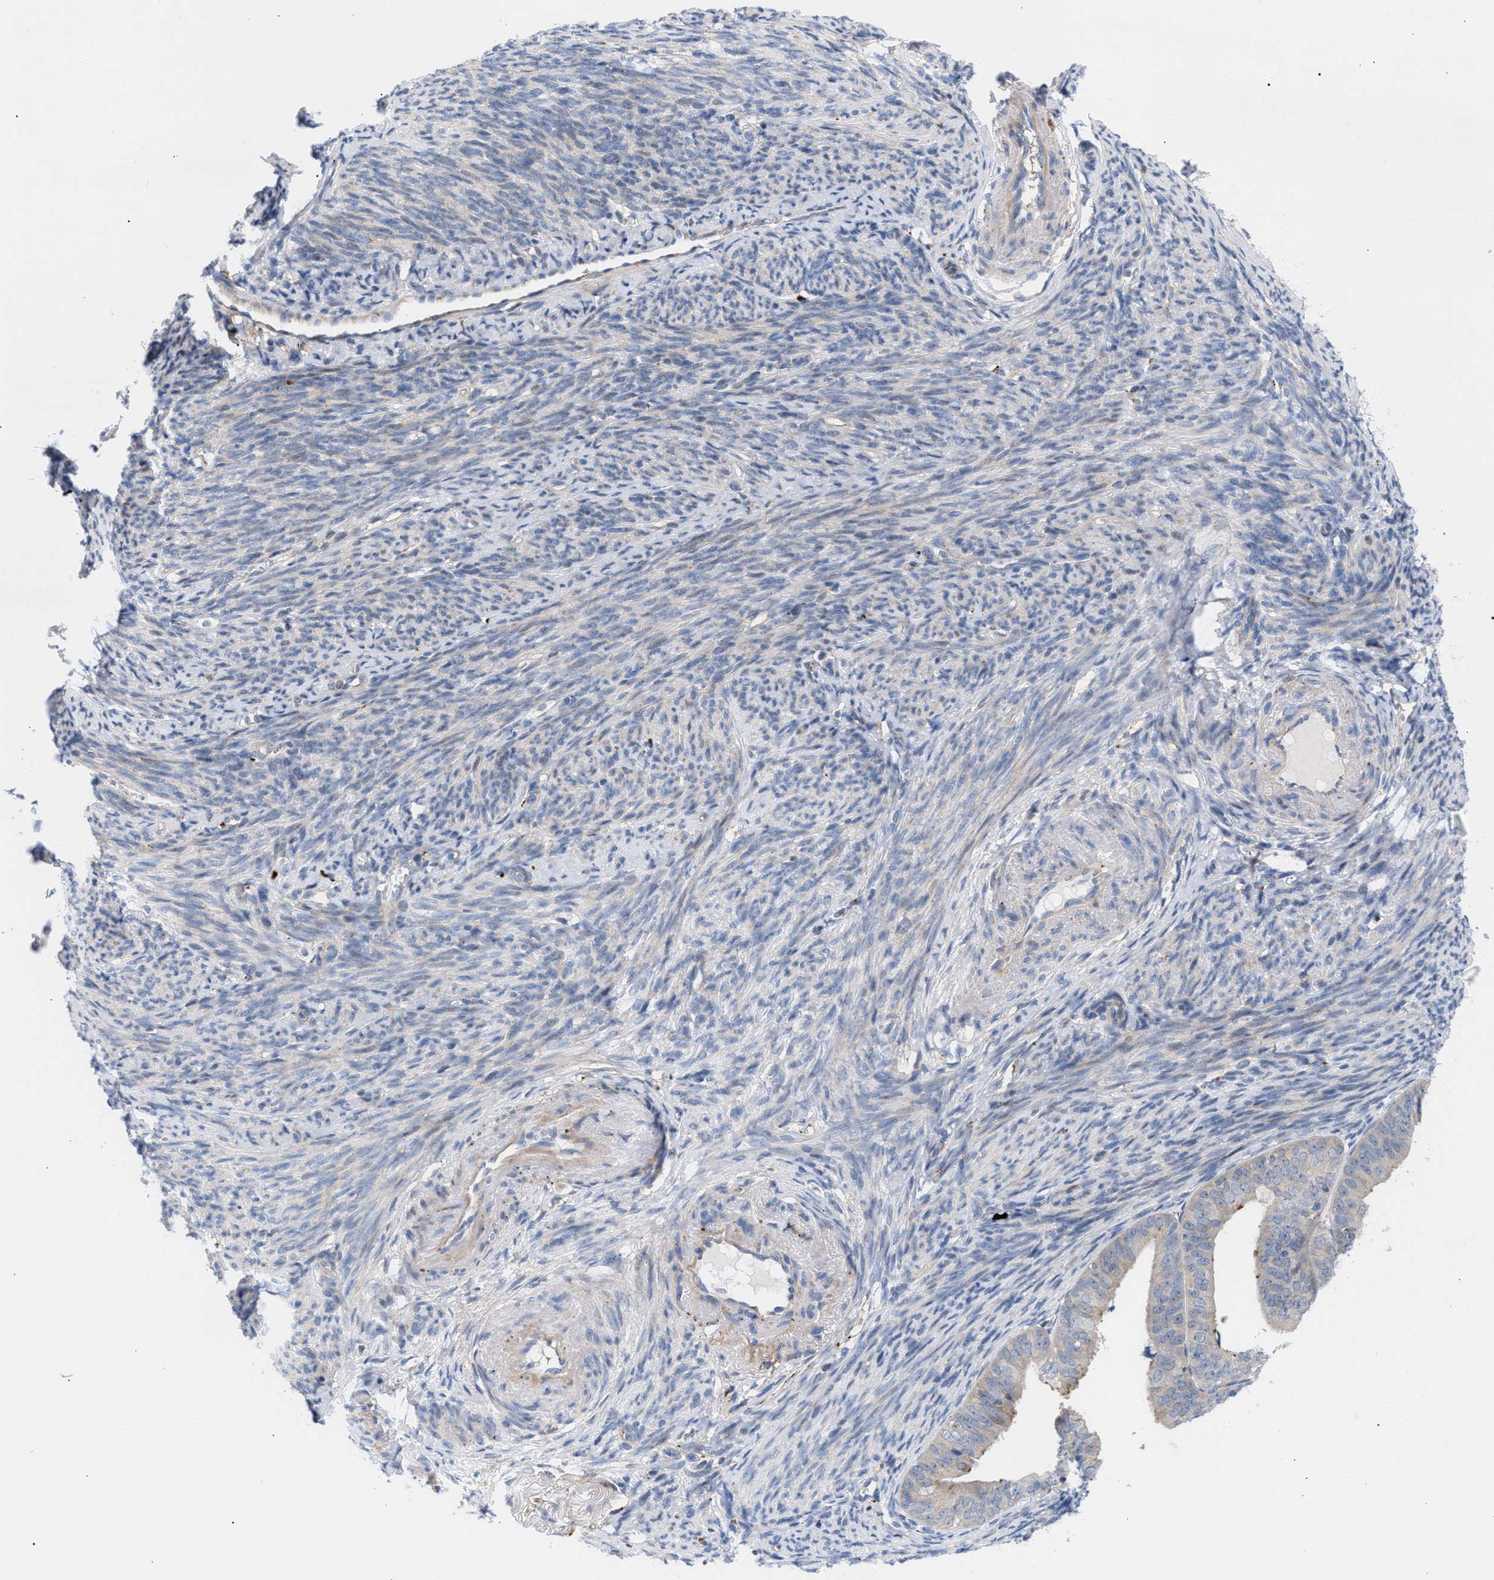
{"staining": {"intensity": "weak", "quantity": ">75%", "location": "cytoplasmic/membranous"}, "tissue": "endometrial cancer", "cell_type": "Tumor cells", "image_type": "cancer", "snomed": [{"axis": "morphology", "description": "Adenocarcinoma, NOS"}, {"axis": "topography", "description": "Endometrium"}], "caption": "Human adenocarcinoma (endometrial) stained for a protein (brown) displays weak cytoplasmic/membranous positive expression in about >75% of tumor cells.", "gene": "MBTD1", "patient": {"sex": "female", "age": 63}}